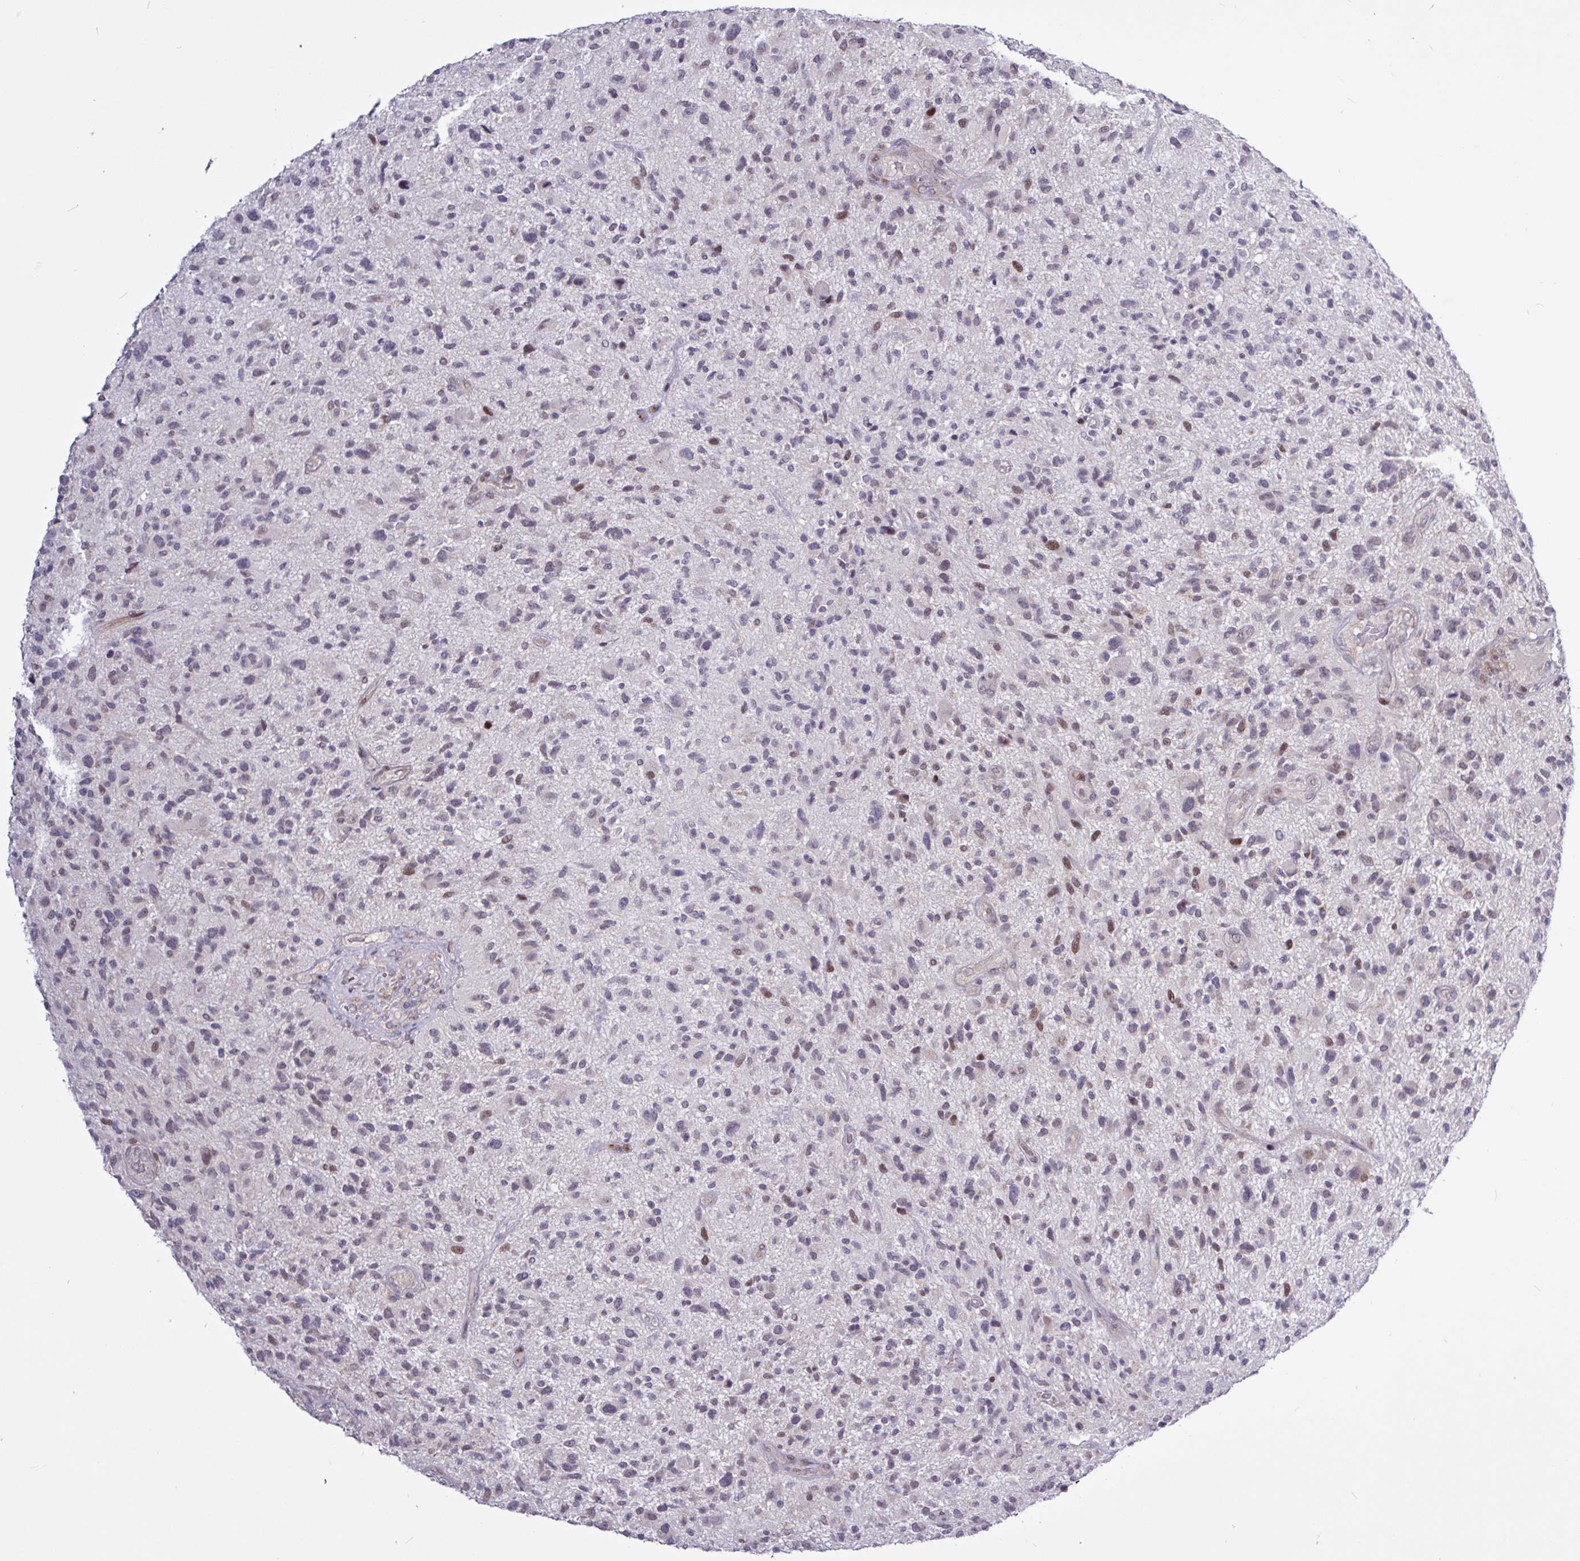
{"staining": {"intensity": "moderate", "quantity": "<25%", "location": "nuclear"}, "tissue": "glioma", "cell_type": "Tumor cells", "image_type": "cancer", "snomed": [{"axis": "morphology", "description": "Glioma, malignant, High grade"}, {"axis": "topography", "description": "Brain"}], "caption": "Immunohistochemistry of high-grade glioma (malignant) exhibits low levels of moderate nuclear staining in about <25% of tumor cells. (IHC, brightfield microscopy, high magnification).", "gene": "RTL3", "patient": {"sex": "male", "age": 47}}